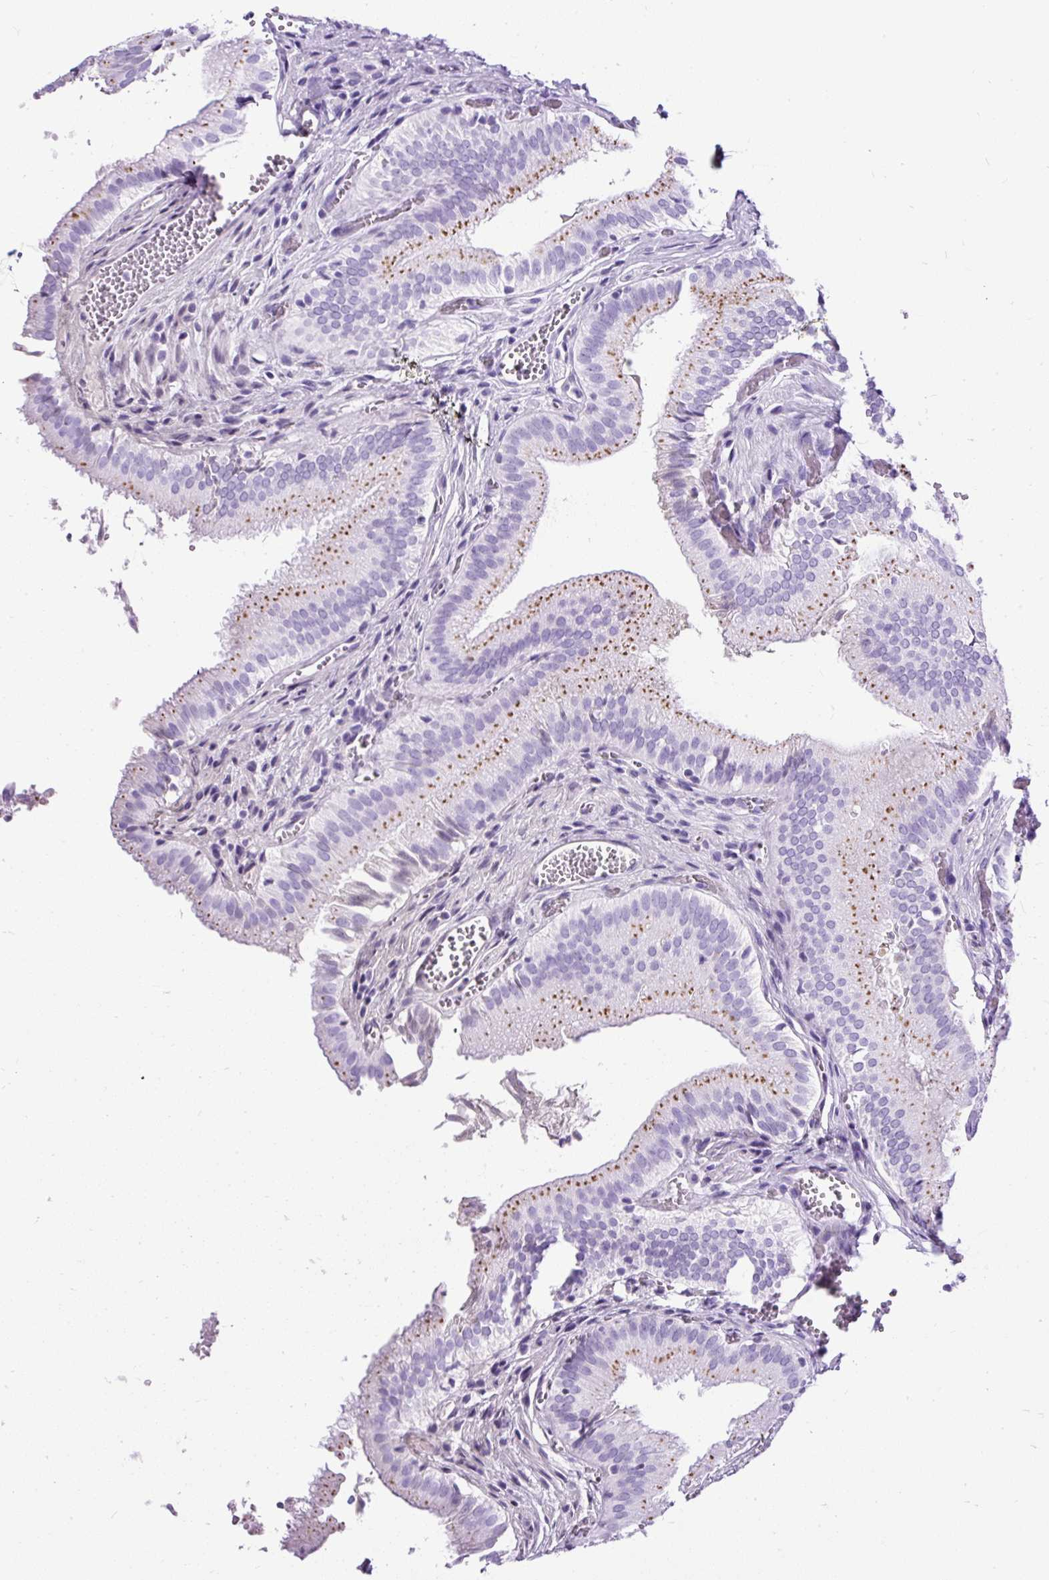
{"staining": {"intensity": "moderate", "quantity": "<25%", "location": "cytoplasmic/membranous"}, "tissue": "gallbladder", "cell_type": "Glandular cells", "image_type": "normal", "snomed": [{"axis": "morphology", "description": "Normal tissue, NOS"}, {"axis": "topography", "description": "Gallbladder"}, {"axis": "topography", "description": "Peripheral nerve tissue"}], "caption": "Brown immunohistochemical staining in normal human gallbladder reveals moderate cytoplasmic/membranous positivity in about <25% of glandular cells. (brown staining indicates protein expression, while blue staining denotes nuclei).", "gene": "PDIA2", "patient": {"sex": "male", "age": 17}}